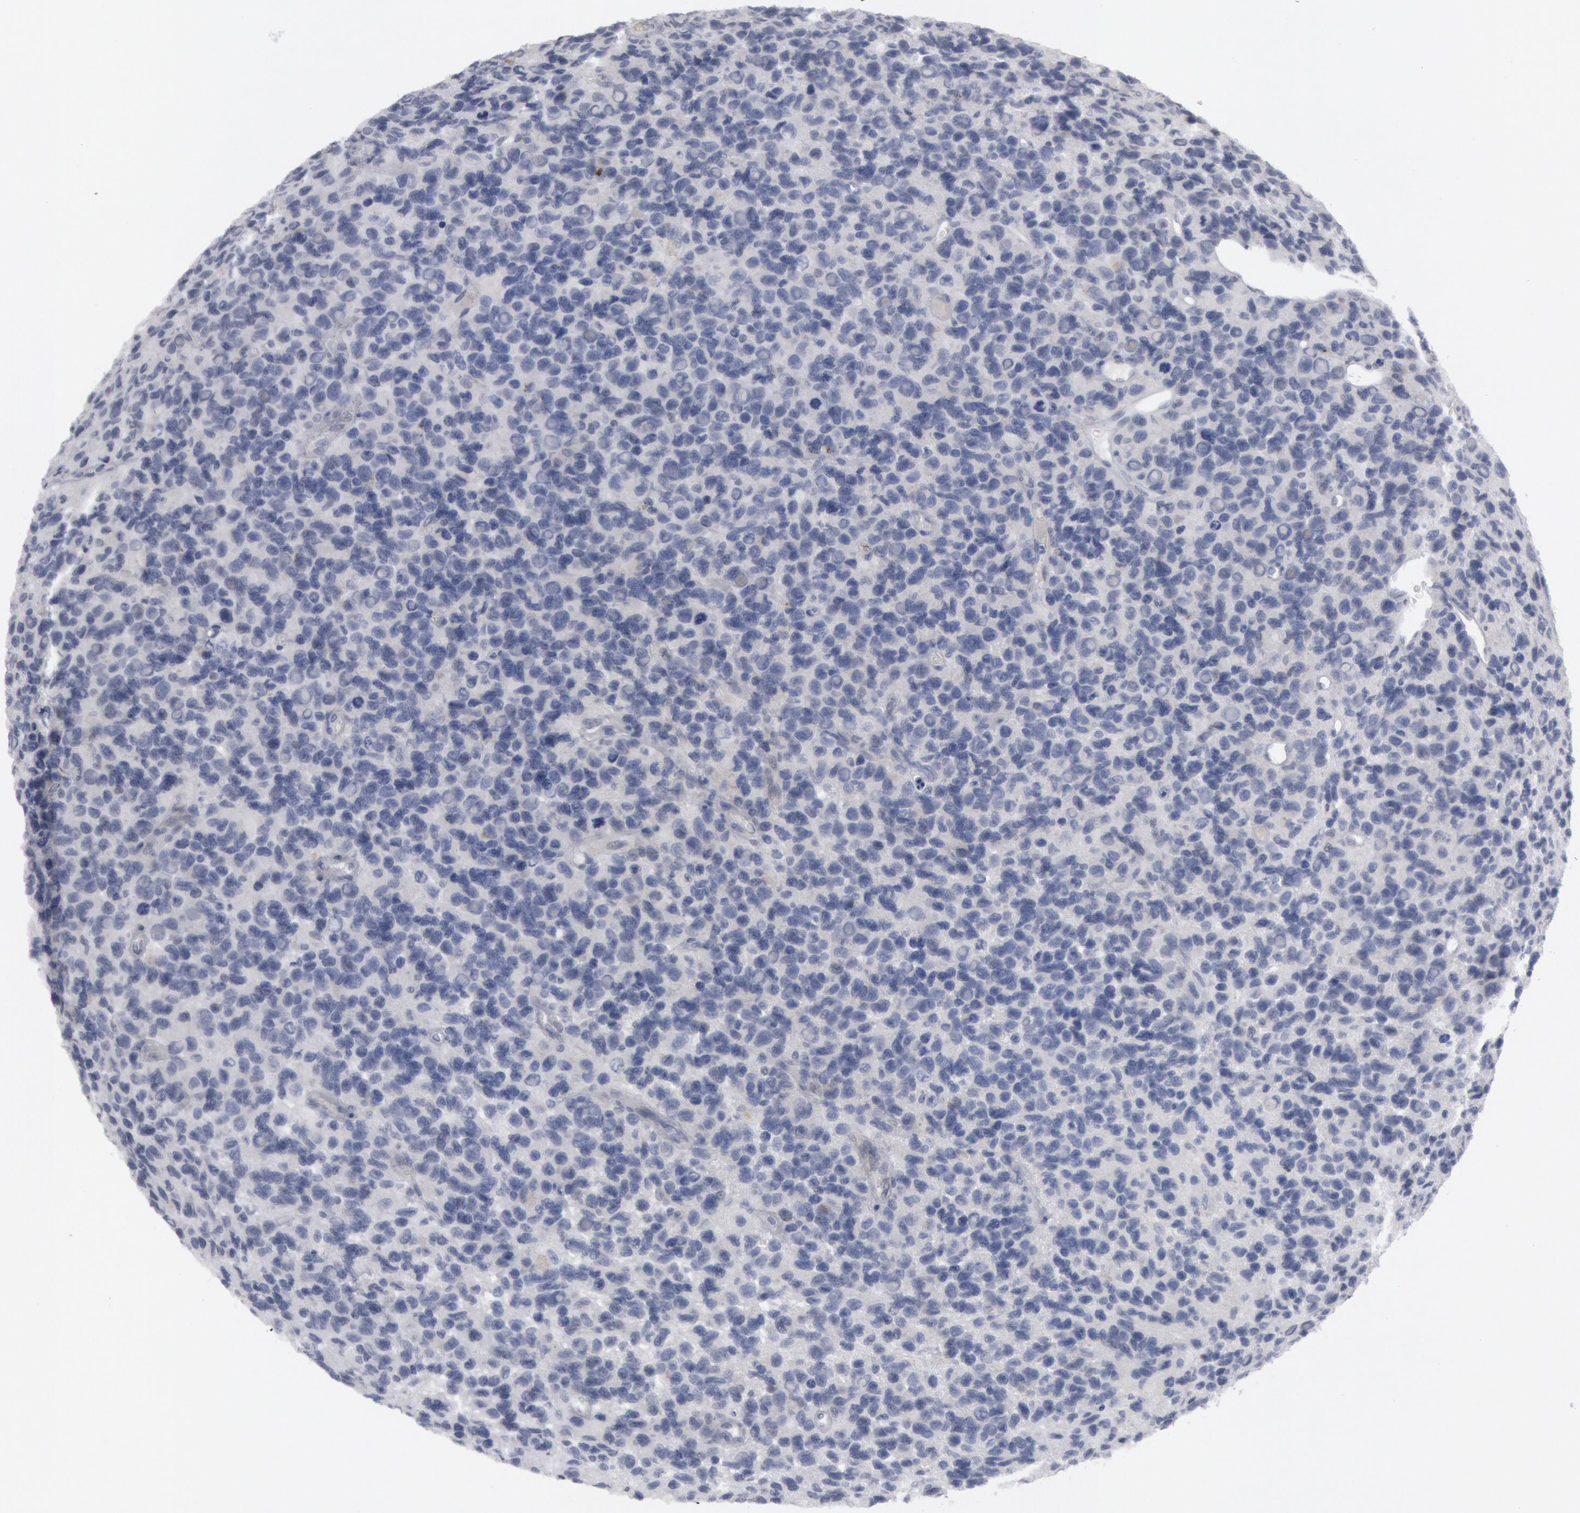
{"staining": {"intensity": "negative", "quantity": "none", "location": "none"}, "tissue": "glioma", "cell_type": "Tumor cells", "image_type": "cancer", "snomed": [{"axis": "morphology", "description": "Glioma, malignant, High grade"}, {"axis": "topography", "description": "Brain"}], "caption": "A photomicrograph of human glioma is negative for staining in tumor cells. (DAB (3,3'-diaminobenzidine) immunohistochemistry visualized using brightfield microscopy, high magnification).", "gene": "DMC1", "patient": {"sex": "male", "age": 77}}